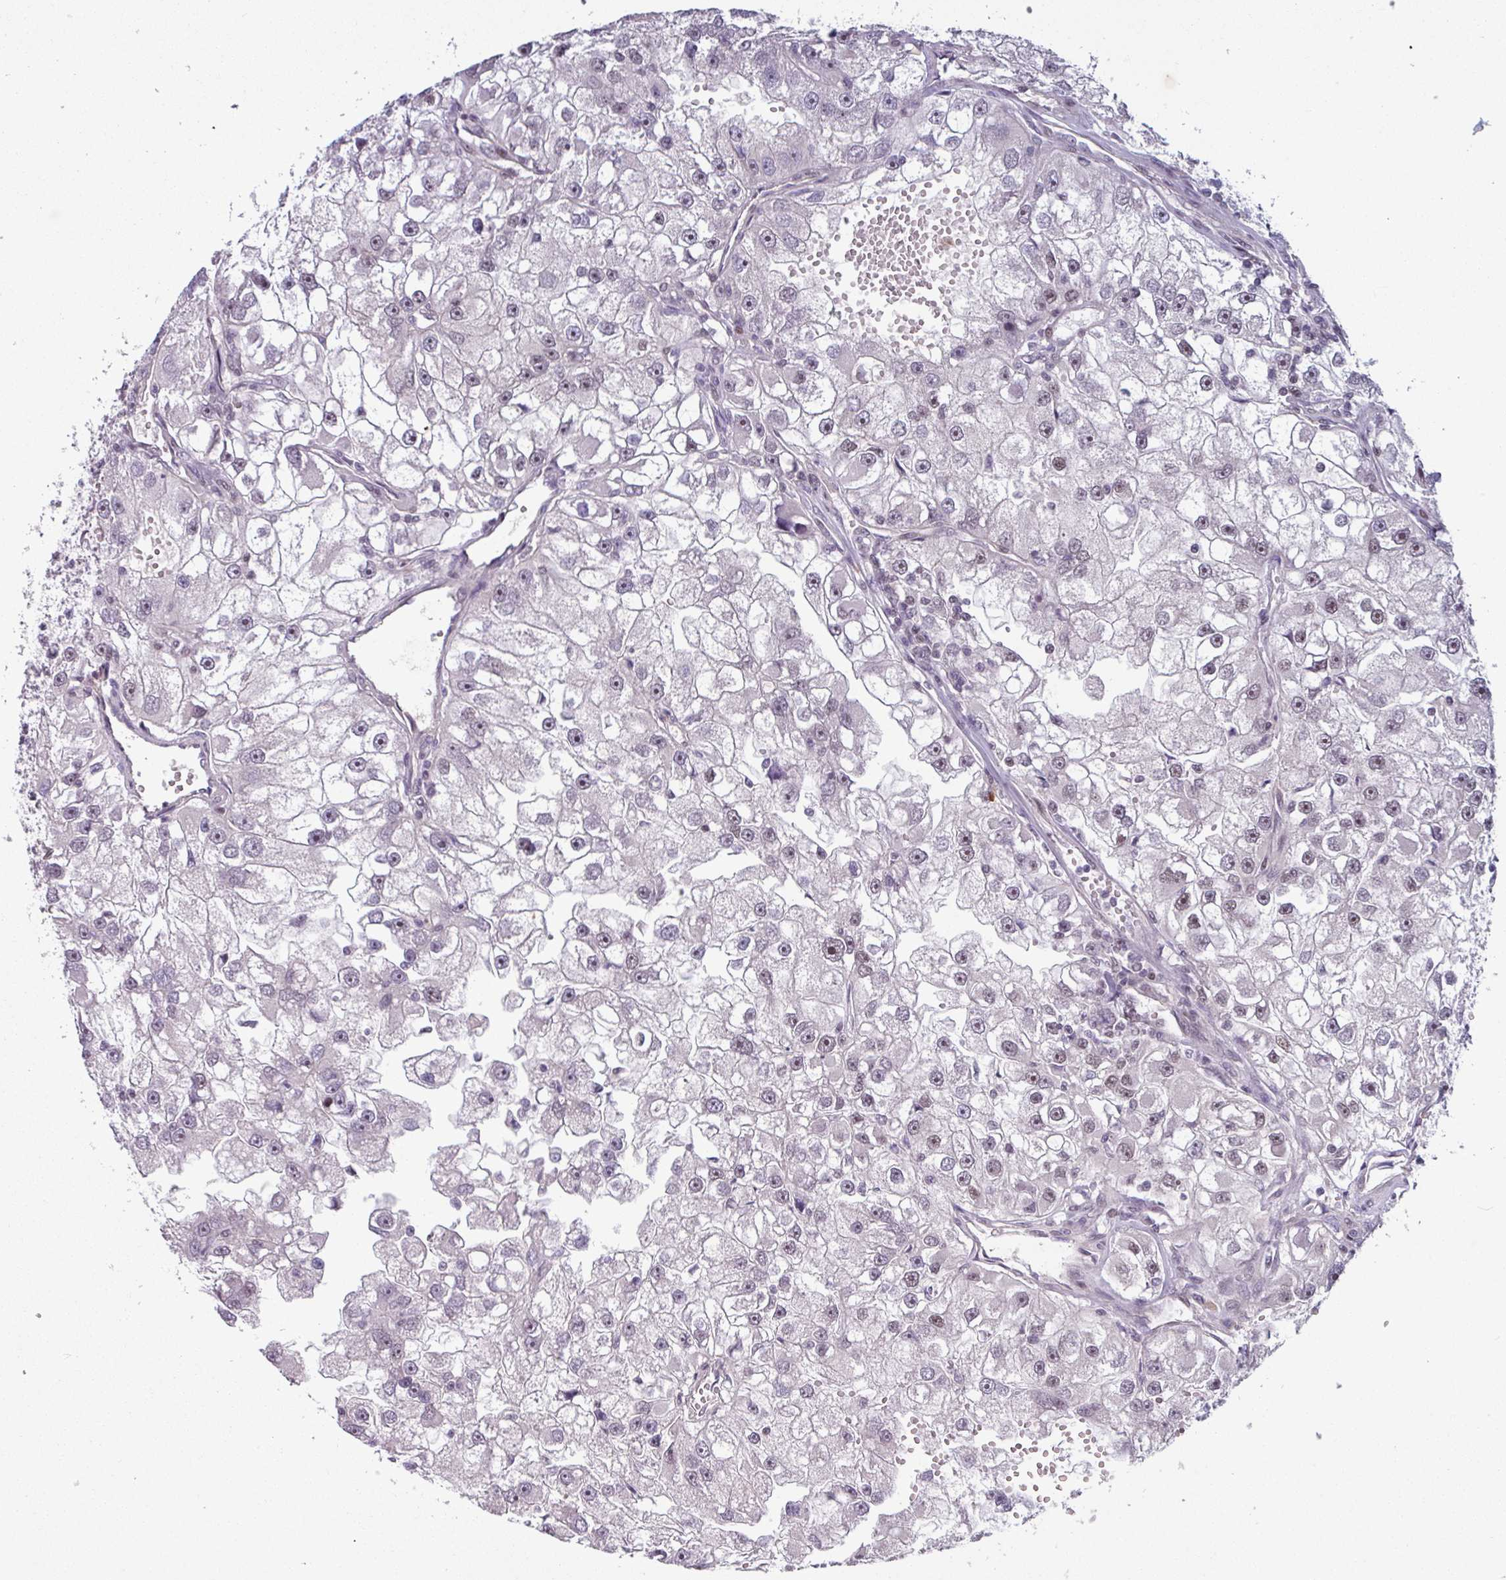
{"staining": {"intensity": "weak", "quantity": "<25%", "location": "nuclear"}, "tissue": "renal cancer", "cell_type": "Tumor cells", "image_type": "cancer", "snomed": [{"axis": "morphology", "description": "Adenocarcinoma, NOS"}, {"axis": "topography", "description": "Kidney"}], "caption": "This micrograph is of renal adenocarcinoma stained with immunohistochemistry (IHC) to label a protein in brown with the nuclei are counter-stained blue. There is no expression in tumor cells.", "gene": "ZNF575", "patient": {"sex": "male", "age": 63}}